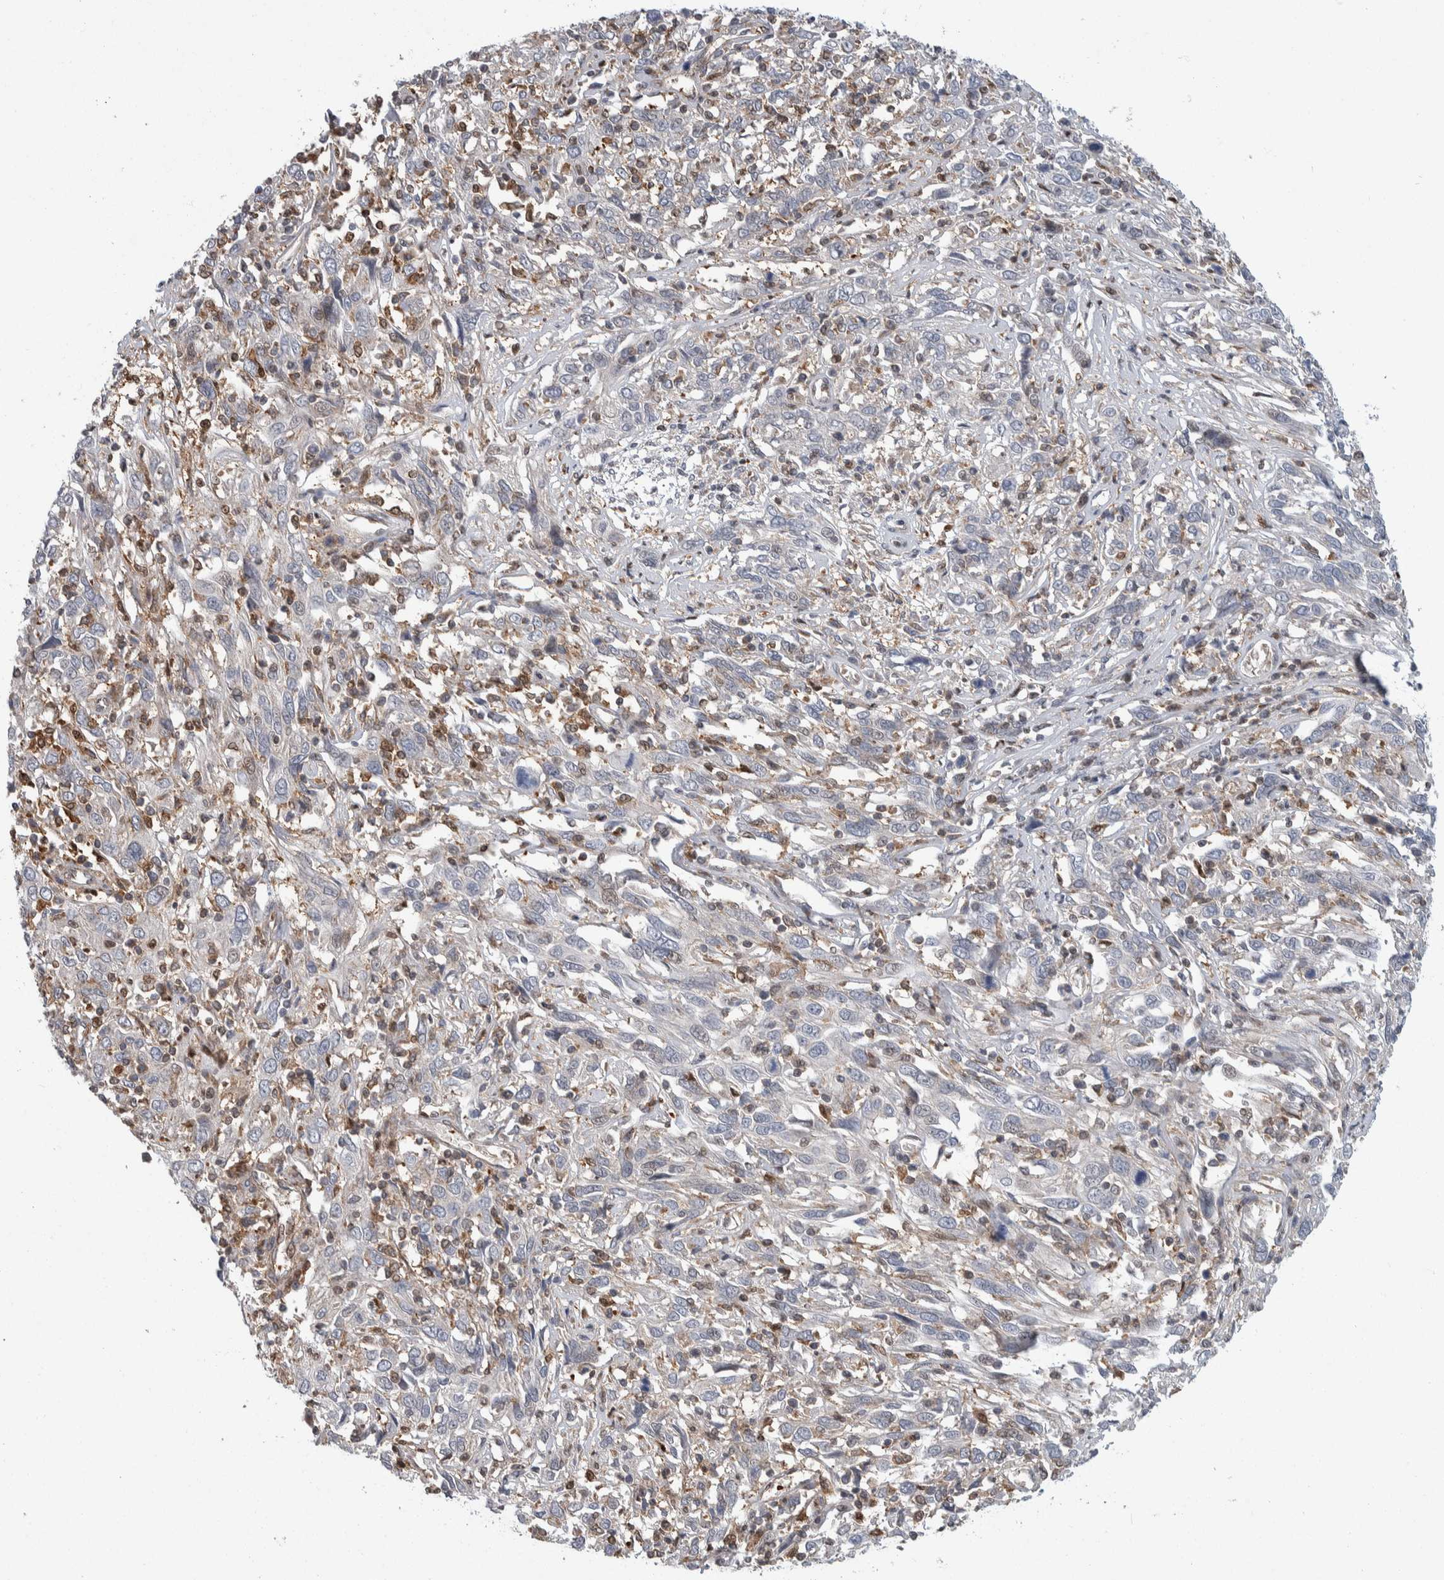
{"staining": {"intensity": "negative", "quantity": "none", "location": "none"}, "tissue": "cervical cancer", "cell_type": "Tumor cells", "image_type": "cancer", "snomed": [{"axis": "morphology", "description": "Squamous cell carcinoma, NOS"}, {"axis": "topography", "description": "Cervix"}], "caption": "Tumor cells are negative for protein expression in human cervical squamous cell carcinoma.", "gene": "PTPA", "patient": {"sex": "female", "age": 46}}